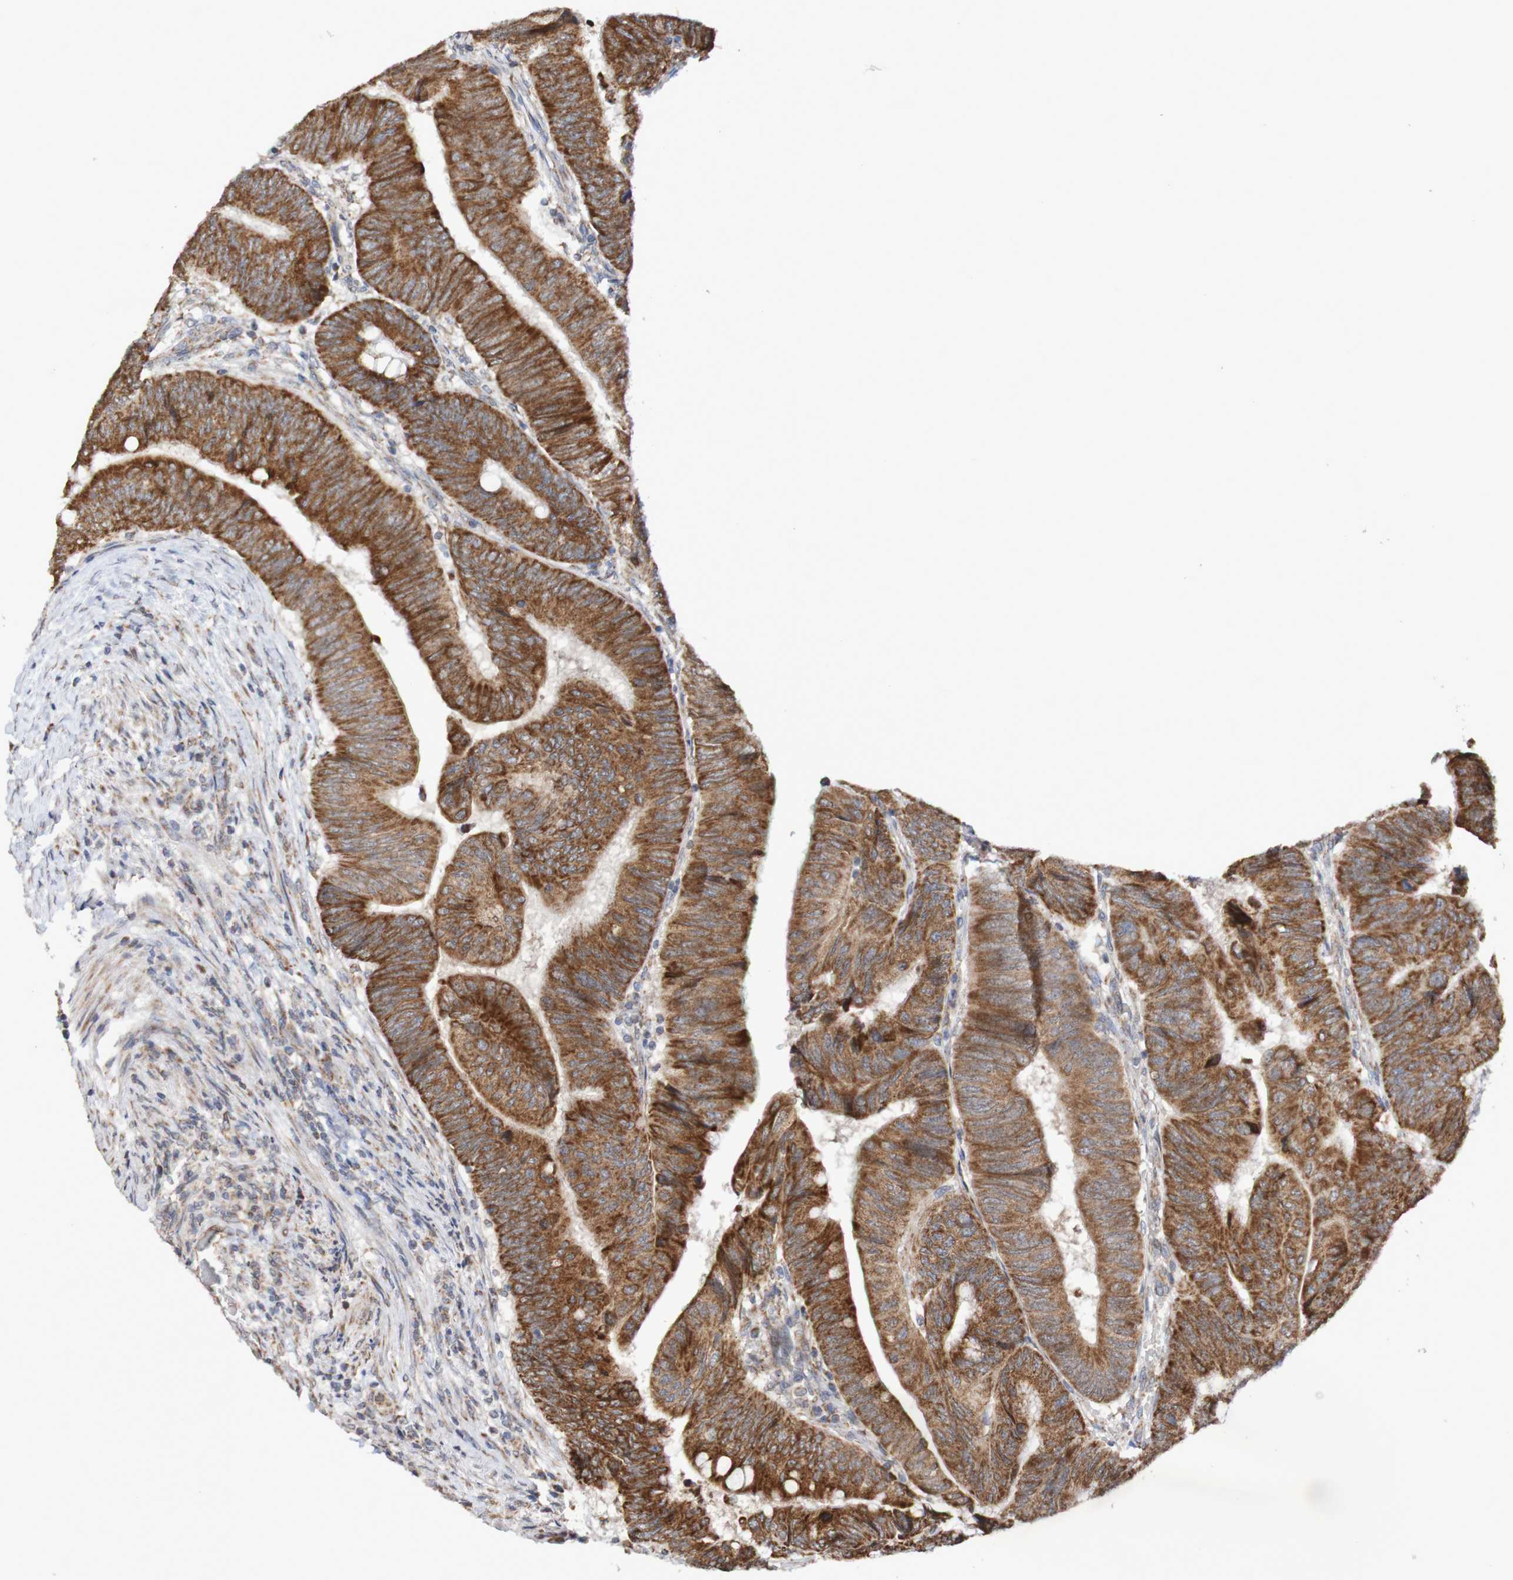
{"staining": {"intensity": "strong", "quantity": ">75%", "location": "cytoplasmic/membranous"}, "tissue": "colorectal cancer", "cell_type": "Tumor cells", "image_type": "cancer", "snomed": [{"axis": "morphology", "description": "Normal tissue, NOS"}, {"axis": "morphology", "description": "Adenocarcinoma, NOS"}, {"axis": "topography", "description": "Rectum"}, {"axis": "topography", "description": "Peripheral nerve tissue"}], "caption": "A high-resolution photomicrograph shows immunohistochemistry (IHC) staining of adenocarcinoma (colorectal), which shows strong cytoplasmic/membranous staining in approximately >75% of tumor cells.", "gene": "DVL1", "patient": {"sex": "male", "age": 92}}